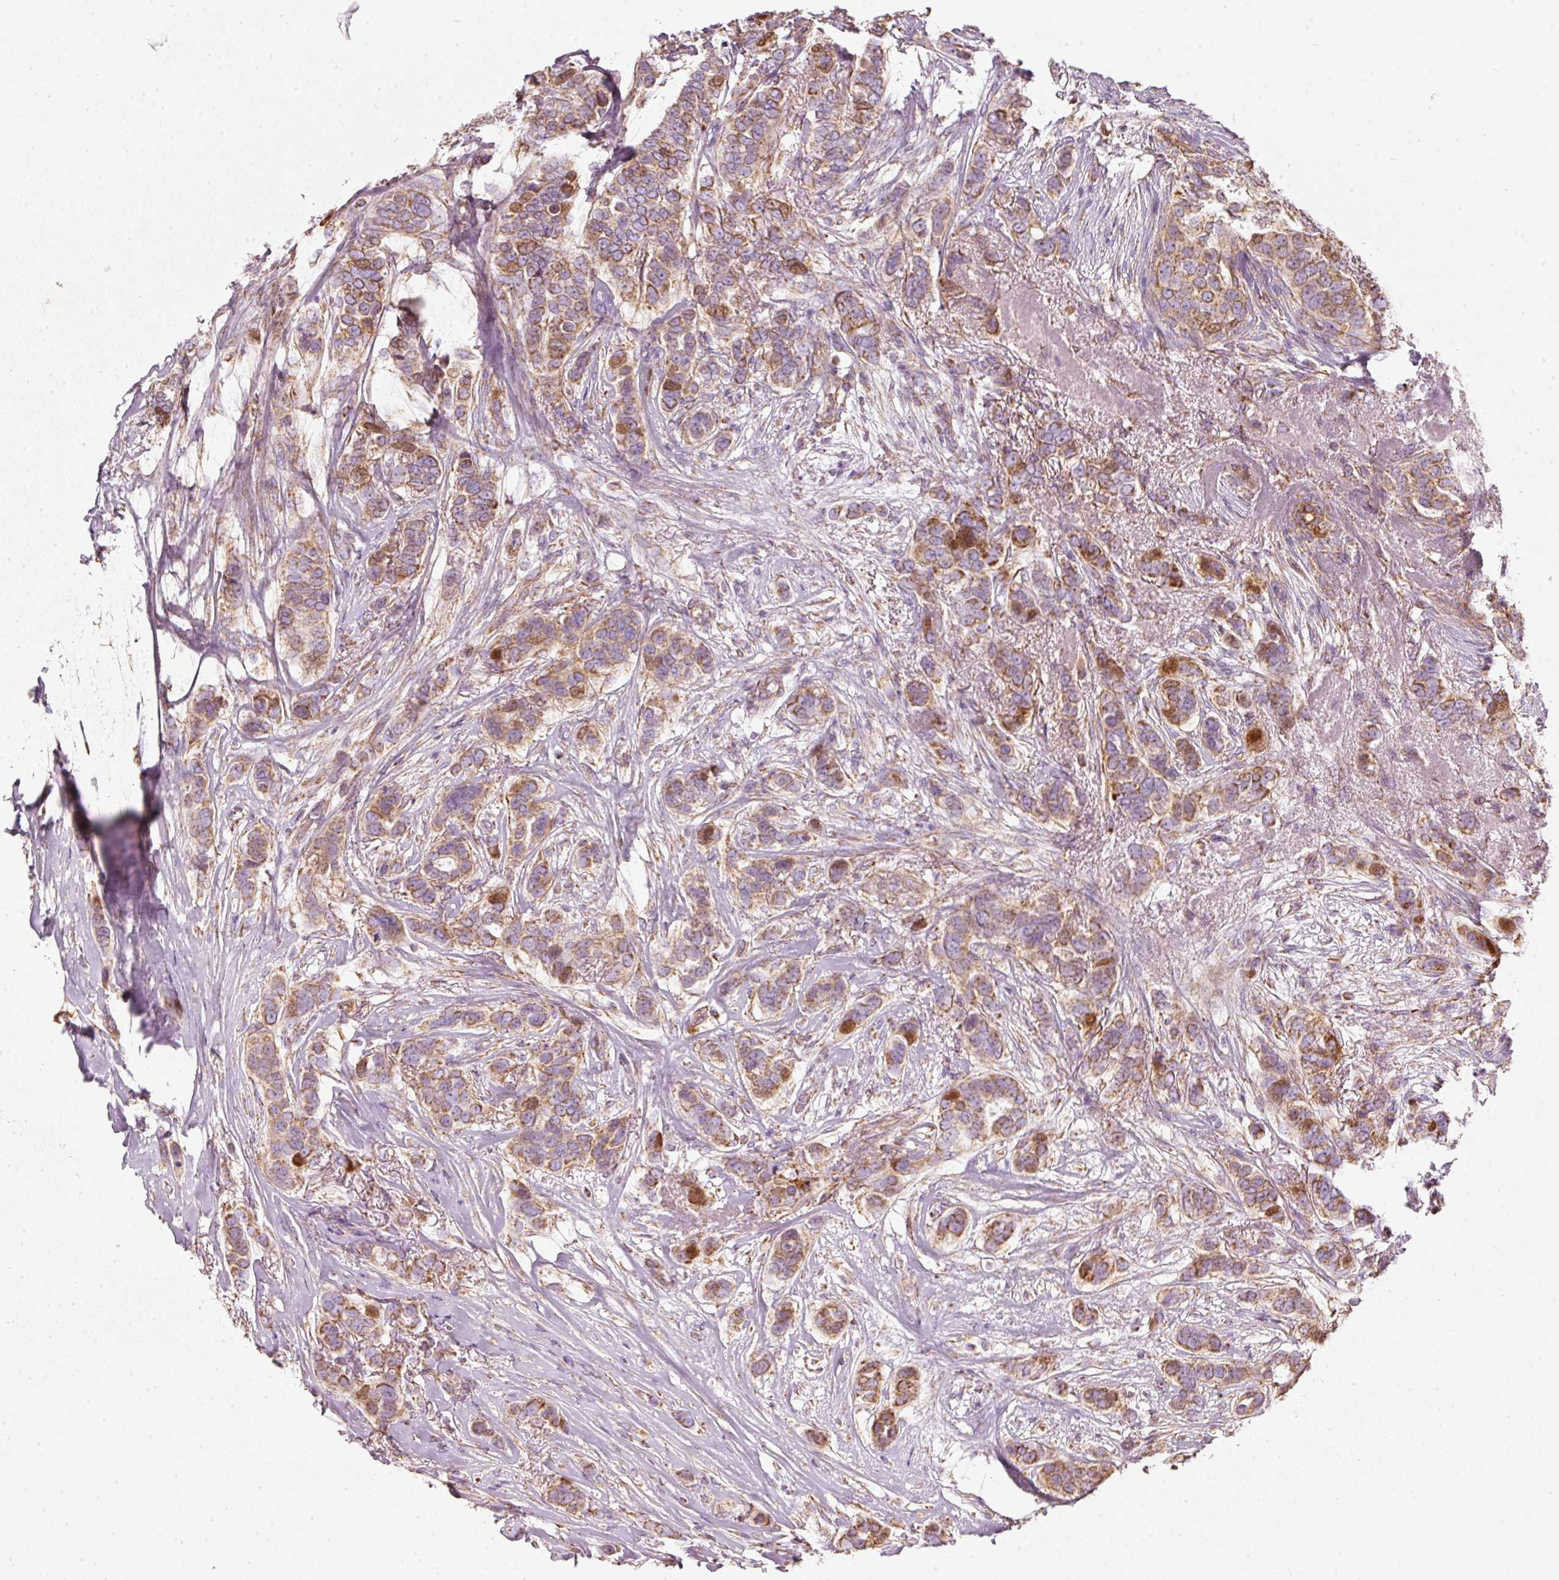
{"staining": {"intensity": "moderate", "quantity": ">75%", "location": "cytoplasmic/membranous,nuclear"}, "tissue": "breast cancer", "cell_type": "Tumor cells", "image_type": "cancer", "snomed": [{"axis": "morphology", "description": "Lobular carcinoma"}, {"axis": "topography", "description": "Breast"}], "caption": "Protein expression analysis of breast cancer (lobular carcinoma) reveals moderate cytoplasmic/membranous and nuclear staining in approximately >75% of tumor cells. The staining was performed using DAB (3,3'-diaminobenzidine) to visualize the protein expression in brown, while the nuclei were stained in blue with hematoxylin (Magnification: 20x).", "gene": "DUT", "patient": {"sex": "female", "age": 51}}